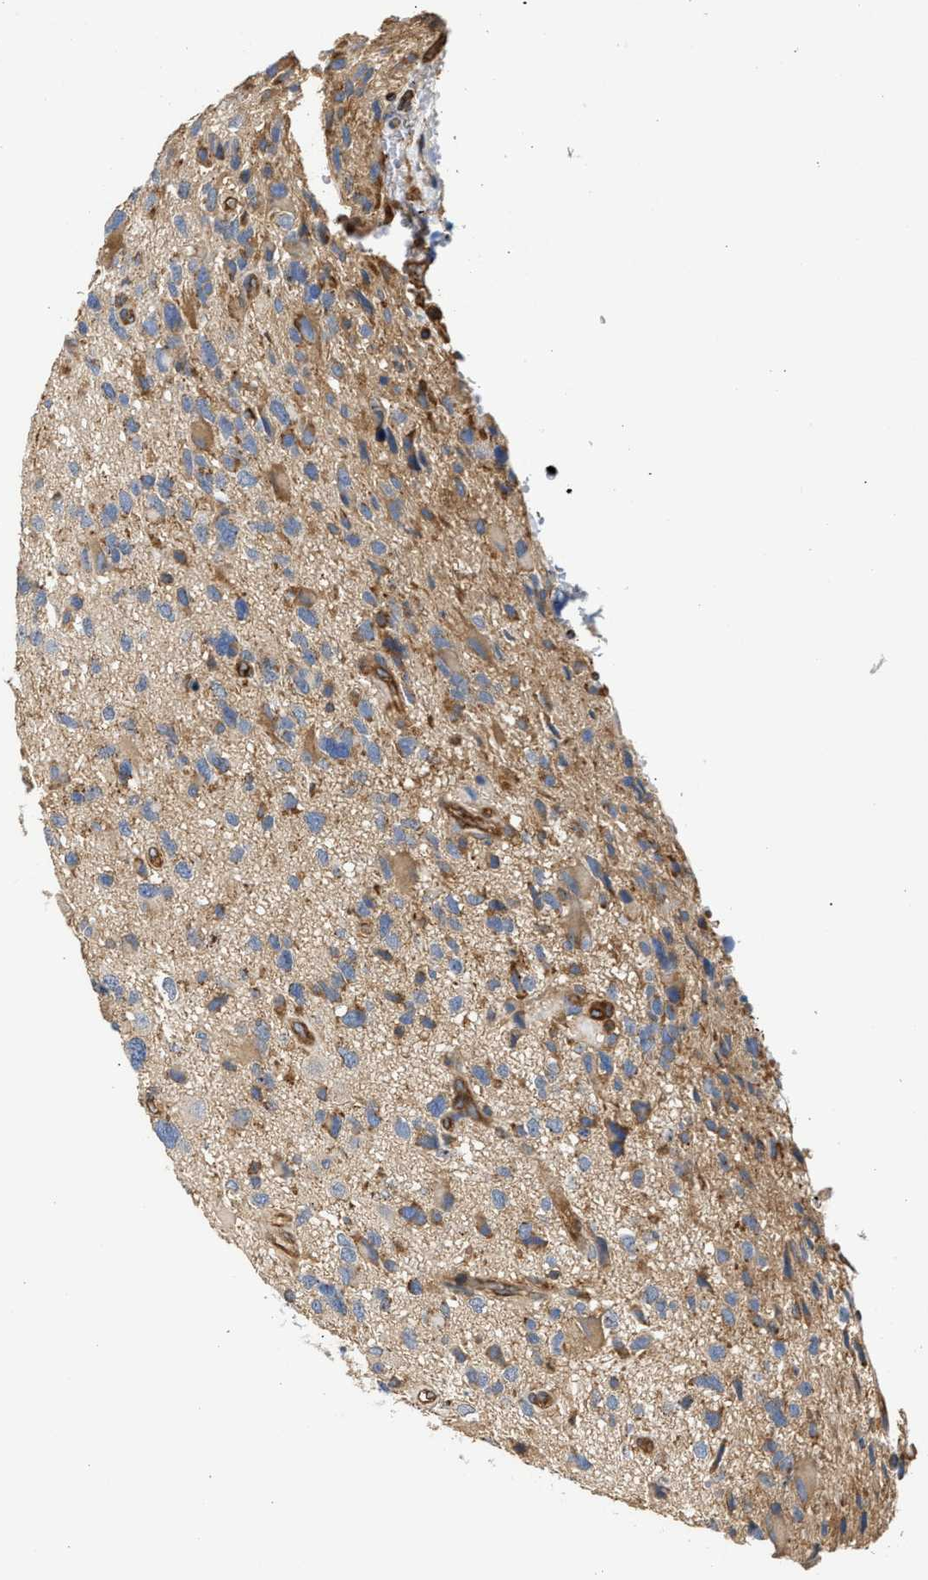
{"staining": {"intensity": "moderate", "quantity": "<25%", "location": "cytoplasmic/membranous"}, "tissue": "glioma", "cell_type": "Tumor cells", "image_type": "cancer", "snomed": [{"axis": "morphology", "description": "Glioma, malignant, High grade"}, {"axis": "topography", "description": "Brain"}], "caption": "A low amount of moderate cytoplasmic/membranous staining is present in approximately <25% of tumor cells in malignant high-grade glioma tissue.", "gene": "SAMD9L", "patient": {"sex": "male", "age": 33}}